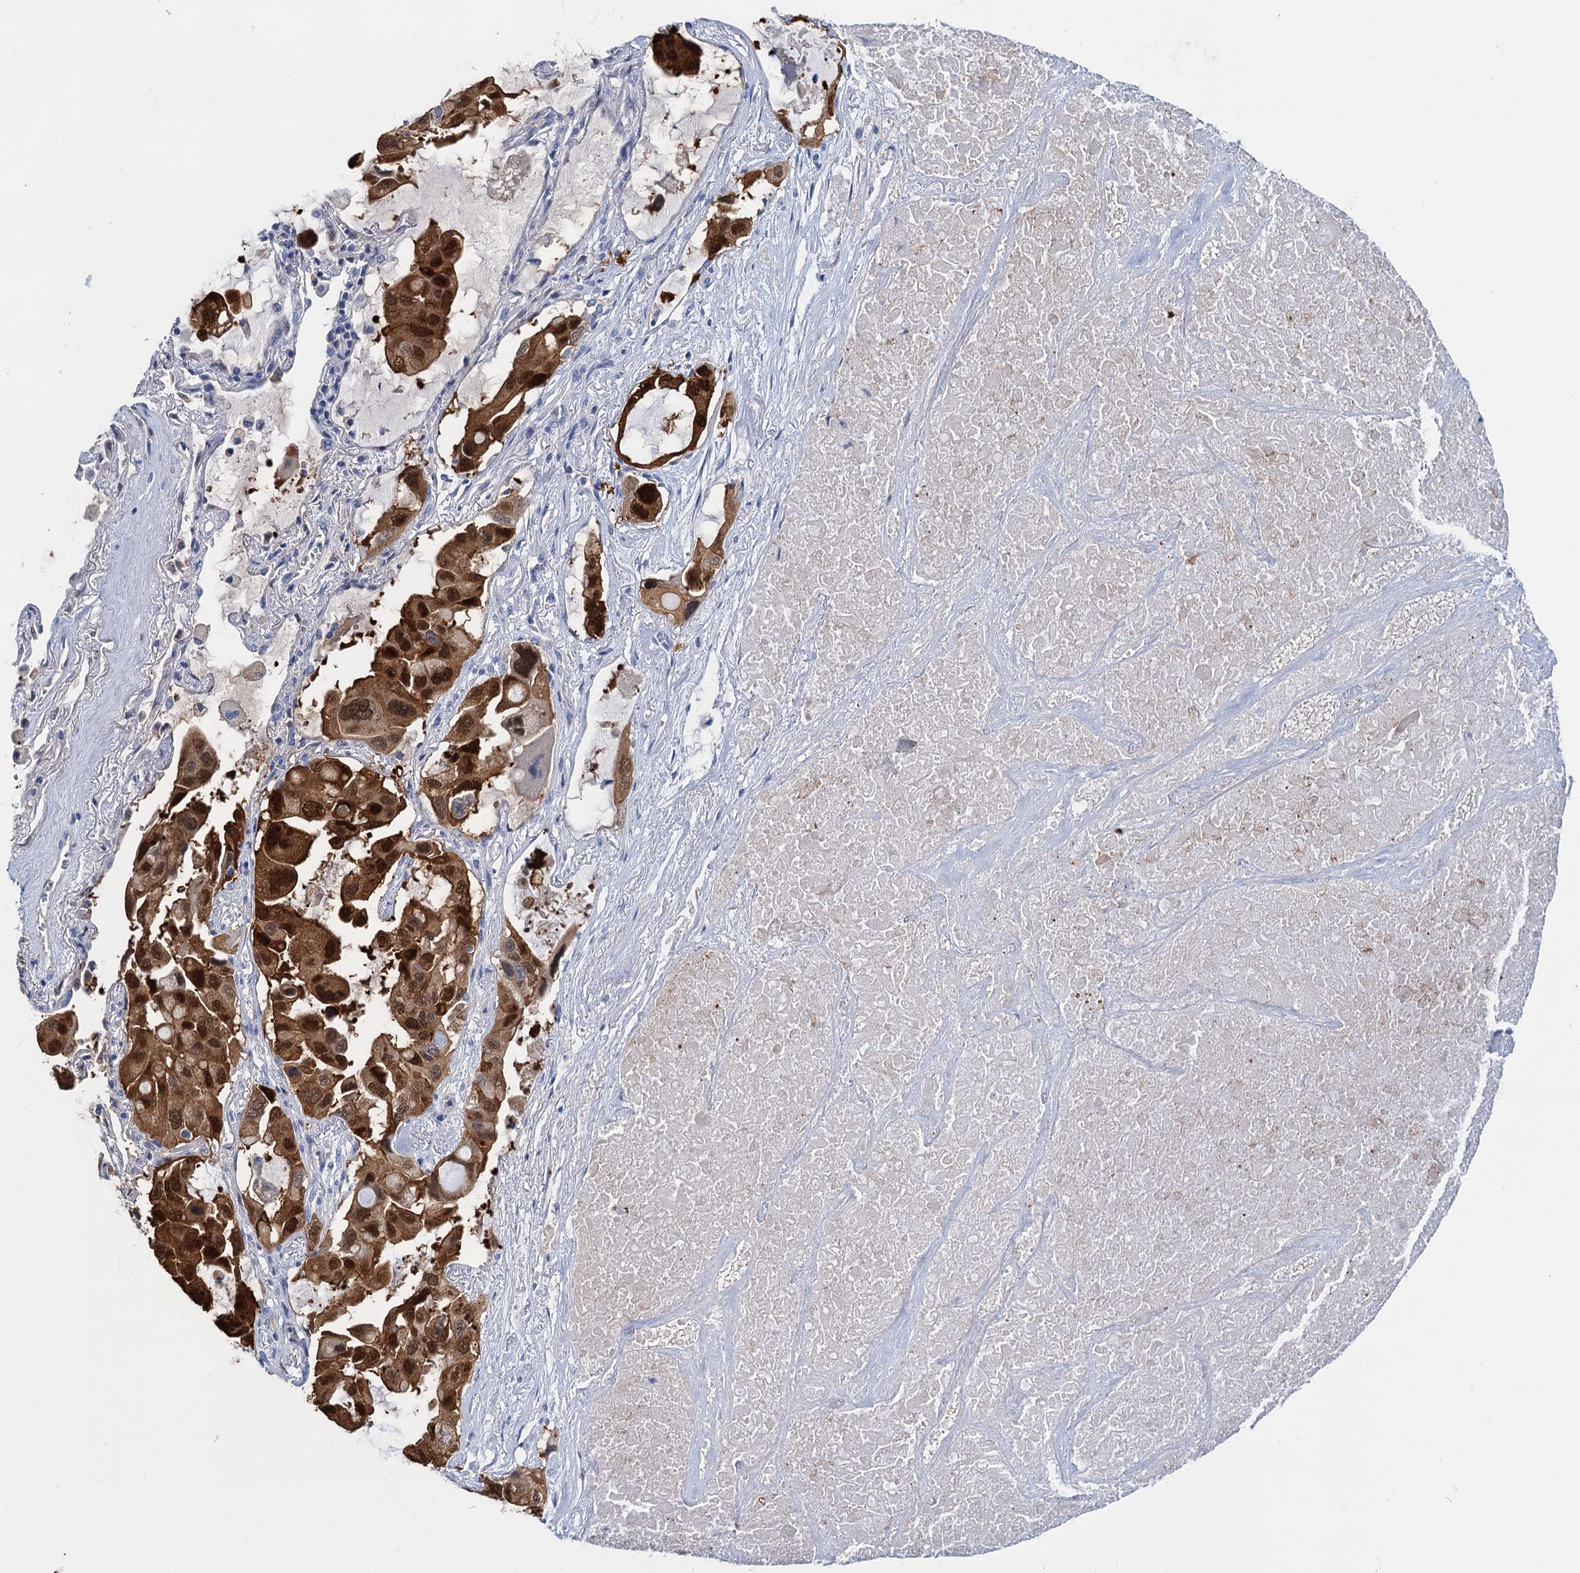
{"staining": {"intensity": "strong", "quantity": ">75%", "location": "cytoplasmic/membranous,nuclear"}, "tissue": "lung cancer", "cell_type": "Tumor cells", "image_type": "cancer", "snomed": [{"axis": "morphology", "description": "Squamous cell carcinoma, NOS"}, {"axis": "topography", "description": "Lung"}], "caption": "Lung cancer (squamous cell carcinoma) stained with a protein marker demonstrates strong staining in tumor cells.", "gene": "CALML5", "patient": {"sex": "female", "age": 73}}